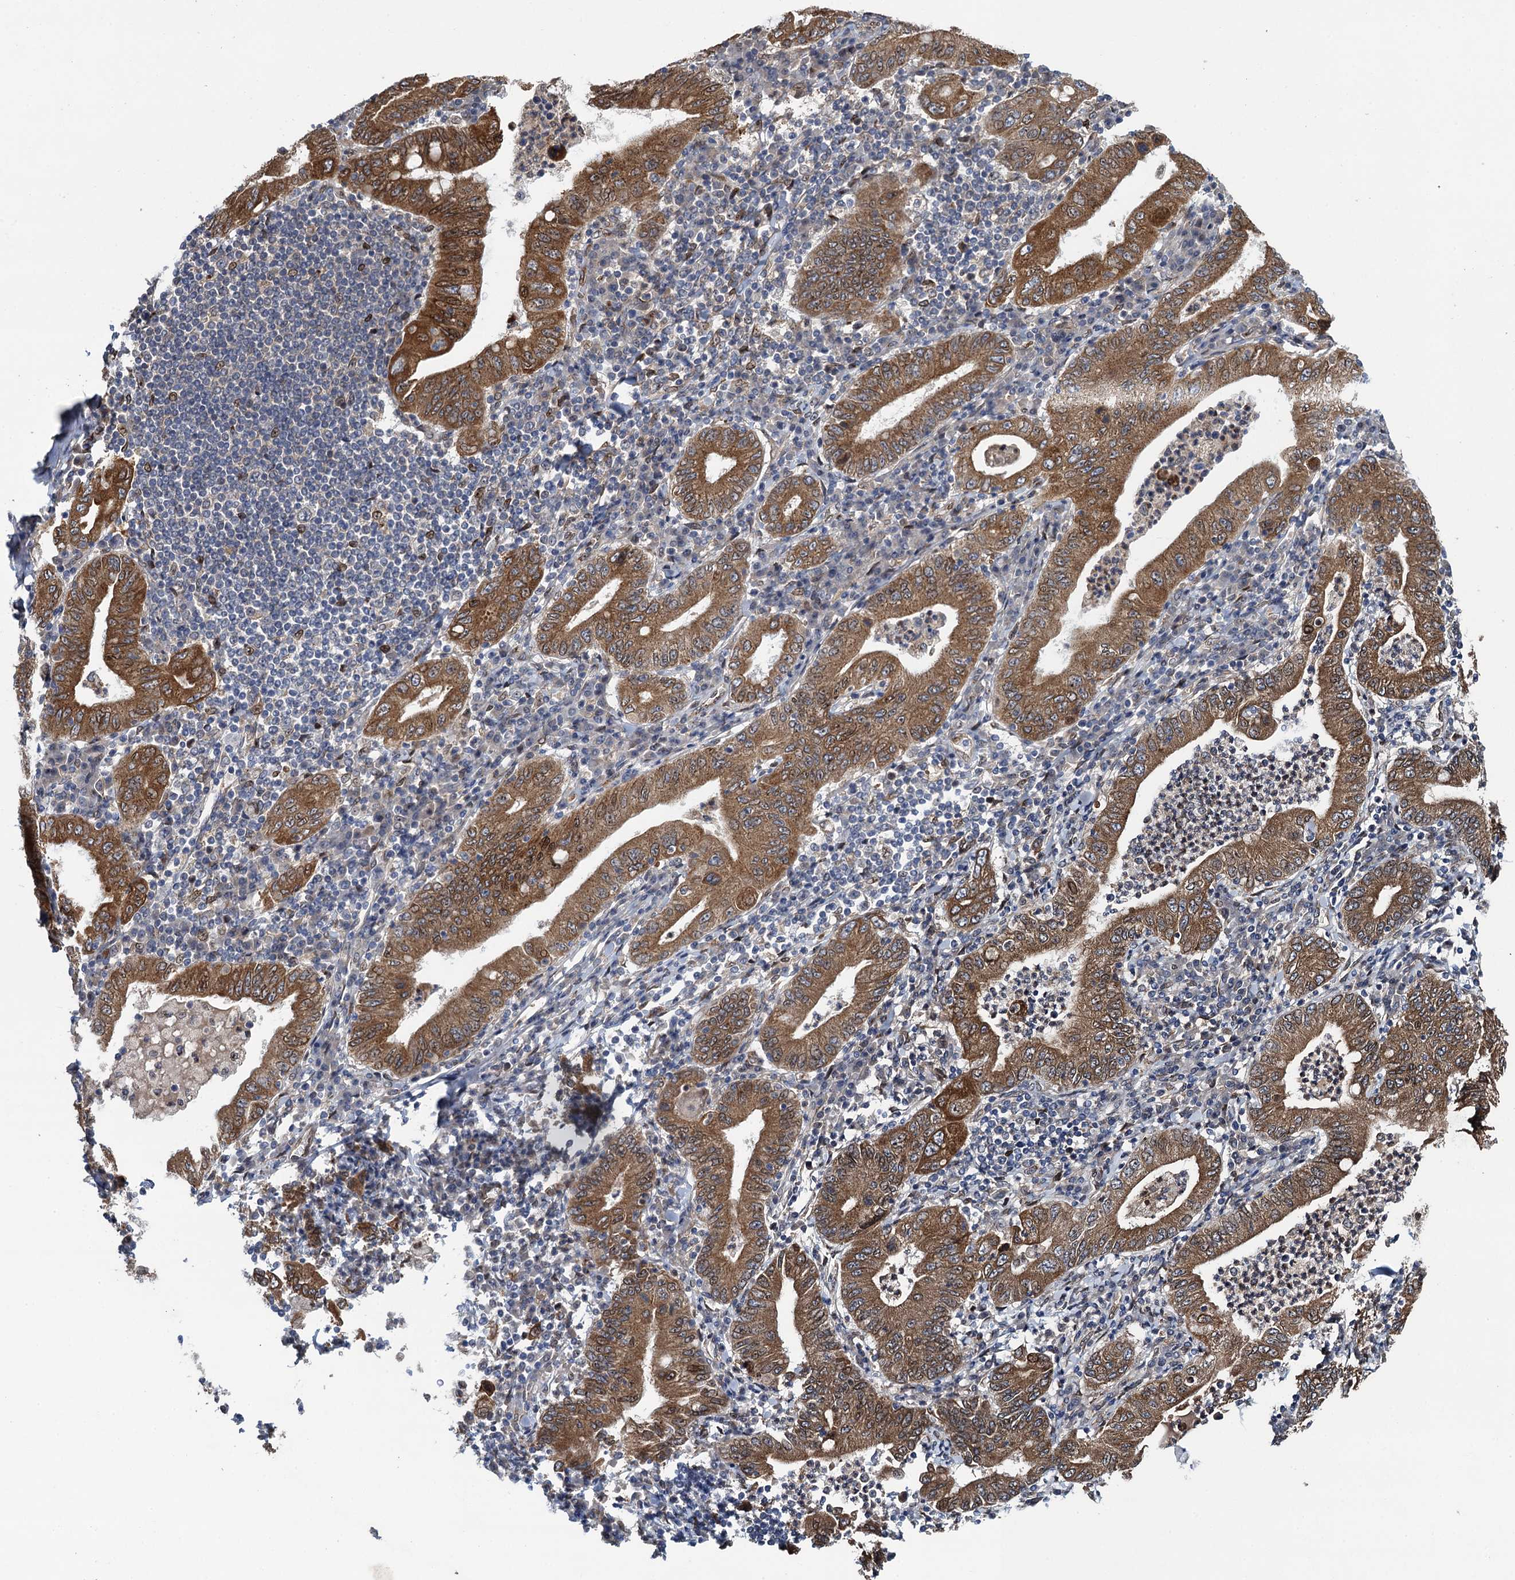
{"staining": {"intensity": "strong", "quantity": ">75%", "location": "cytoplasmic/membranous,nuclear"}, "tissue": "stomach cancer", "cell_type": "Tumor cells", "image_type": "cancer", "snomed": [{"axis": "morphology", "description": "Normal tissue, NOS"}, {"axis": "morphology", "description": "Adenocarcinoma, NOS"}, {"axis": "topography", "description": "Esophagus"}, {"axis": "topography", "description": "Stomach, upper"}, {"axis": "topography", "description": "Peripheral nerve tissue"}], "caption": "Tumor cells show high levels of strong cytoplasmic/membranous and nuclear staining in approximately >75% of cells in stomach adenocarcinoma. (brown staining indicates protein expression, while blue staining denotes nuclei).", "gene": "EVX2", "patient": {"sex": "male", "age": 62}}